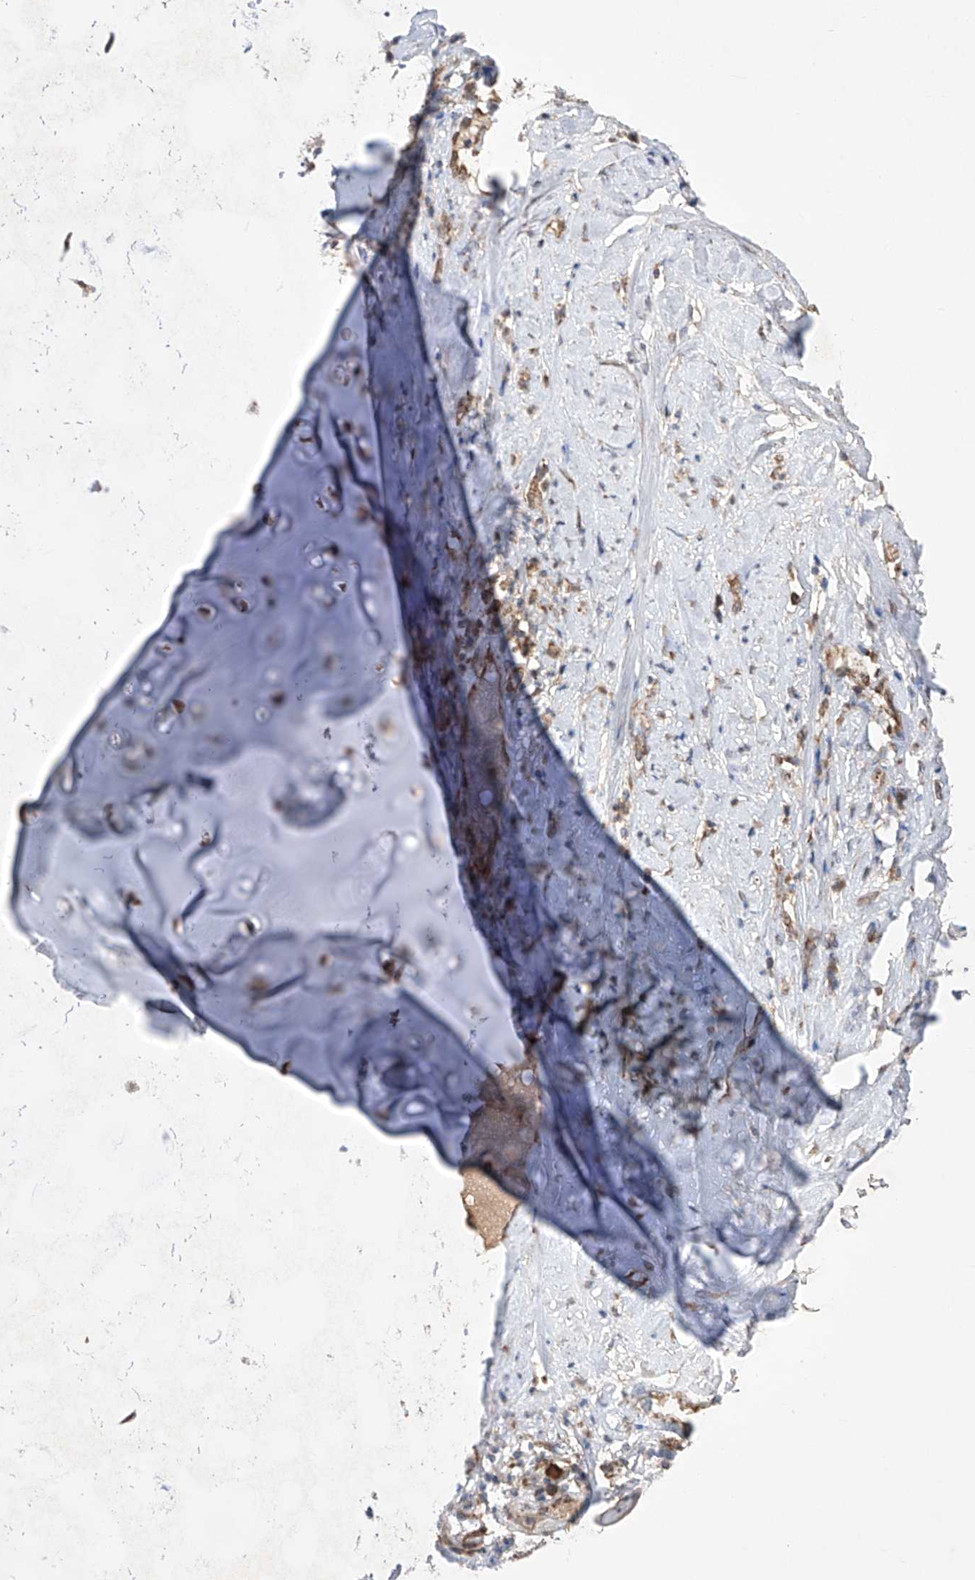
{"staining": {"intensity": "moderate", "quantity": "25%-75%", "location": "cytoplasmic/membranous,nuclear"}, "tissue": "soft tissue", "cell_type": "Chondrocytes", "image_type": "normal", "snomed": [{"axis": "morphology", "description": "Normal tissue, NOS"}, {"axis": "morphology", "description": "Basal cell carcinoma"}, {"axis": "topography", "description": "Cartilage tissue"}, {"axis": "topography", "description": "Nasopharynx"}, {"axis": "topography", "description": "Oral tissue"}], "caption": "A photomicrograph showing moderate cytoplasmic/membranous,nuclear expression in approximately 25%-75% of chondrocytes in unremarkable soft tissue, as visualized by brown immunohistochemical staining.", "gene": "SDHAF4", "patient": {"sex": "female", "age": 77}}